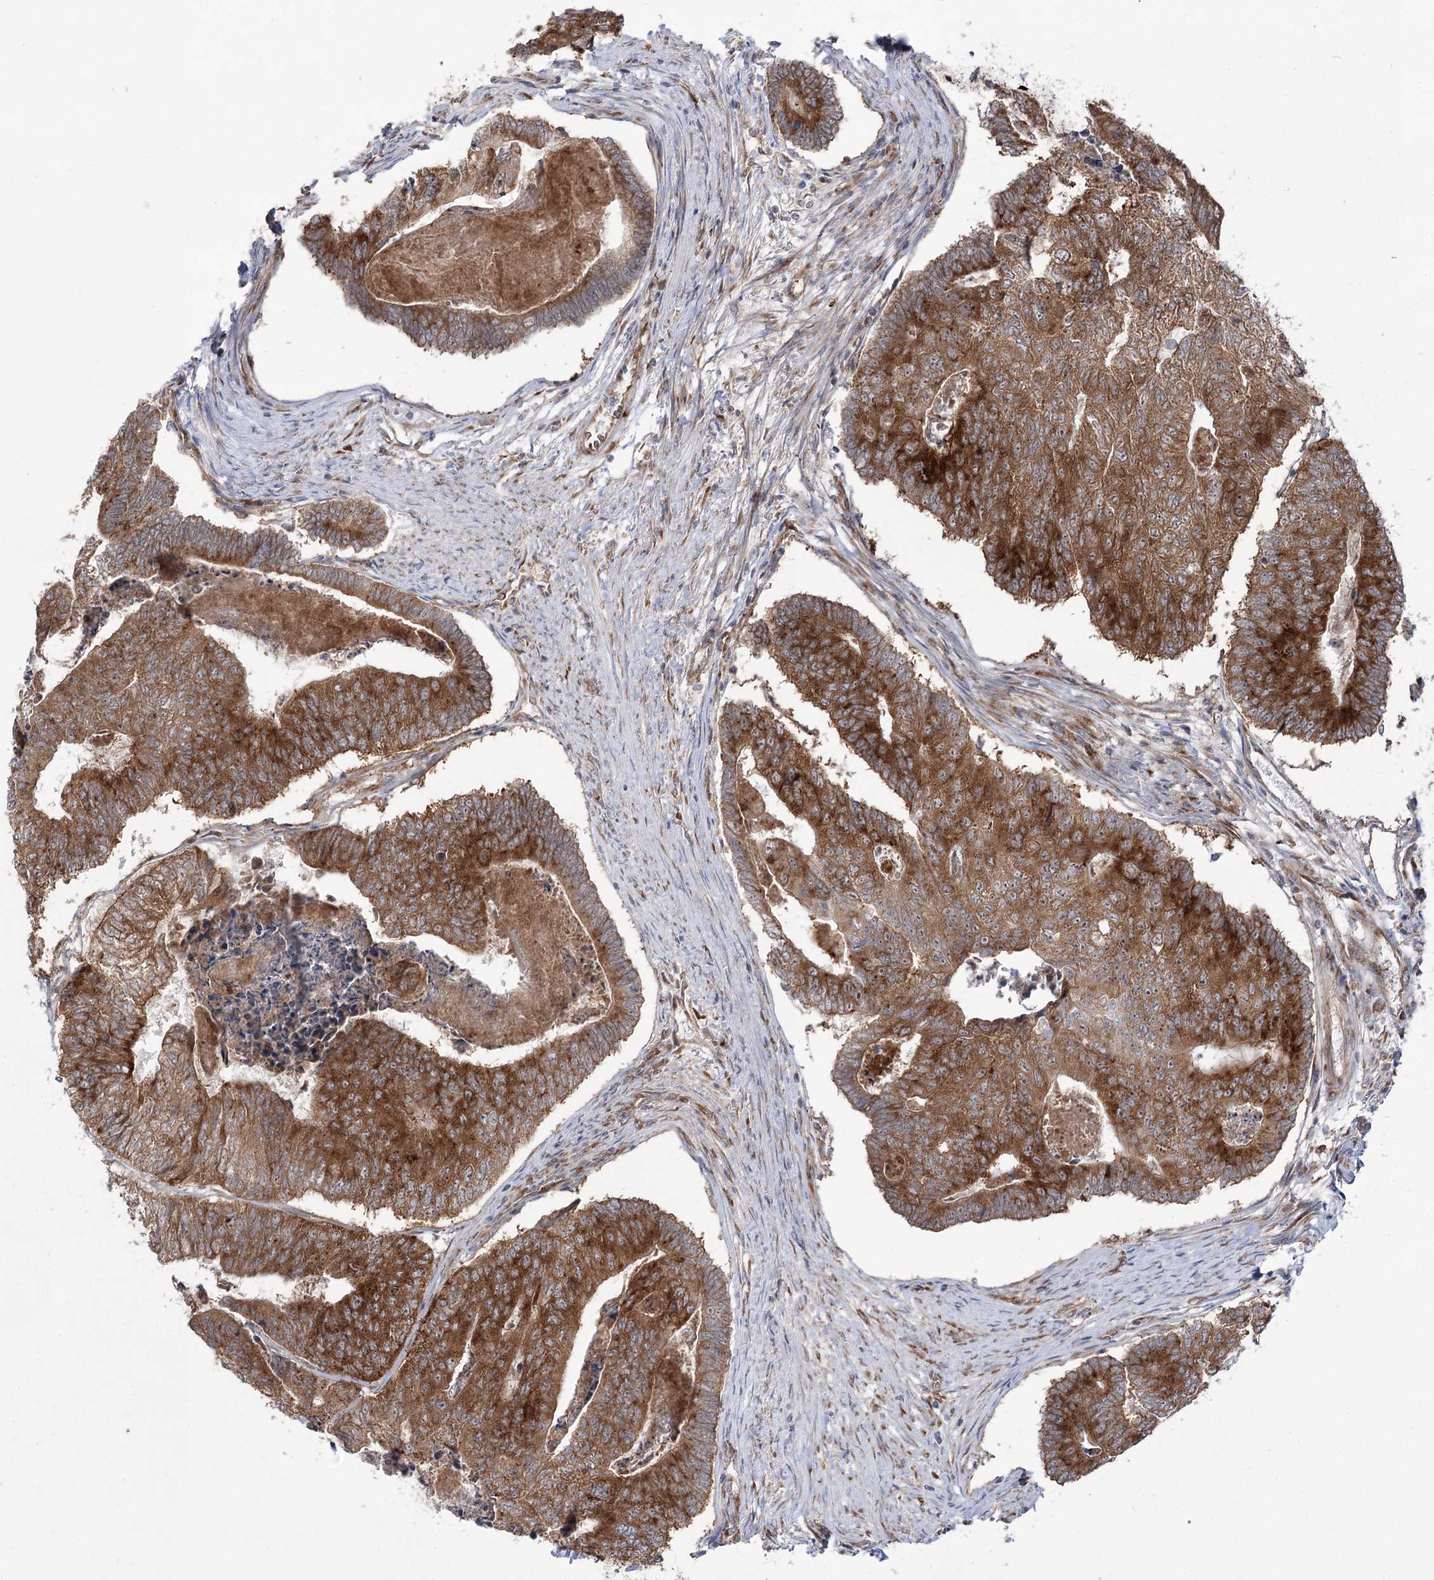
{"staining": {"intensity": "strong", "quantity": ">75%", "location": "cytoplasmic/membranous"}, "tissue": "colorectal cancer", "cell_type": "Tumor cells", "image_type": "cancer", "snomed": [{"axis": "morphology", "description": "Adenocarcinoma, NOS"}, {"axis": "topography", "description": "Colon"}], "caption": "A brown stain labels strong cytoplasmic/membranous positivity of a protein in colorectal cancer (adenocarcinoma) tumor cells. (Stains: DAB in brown, nuclei in blue, Microscopy: brightfield microscopy at high magnification).", "gene": "VWA2", "patient": {"sex": "female", "age": 67}}